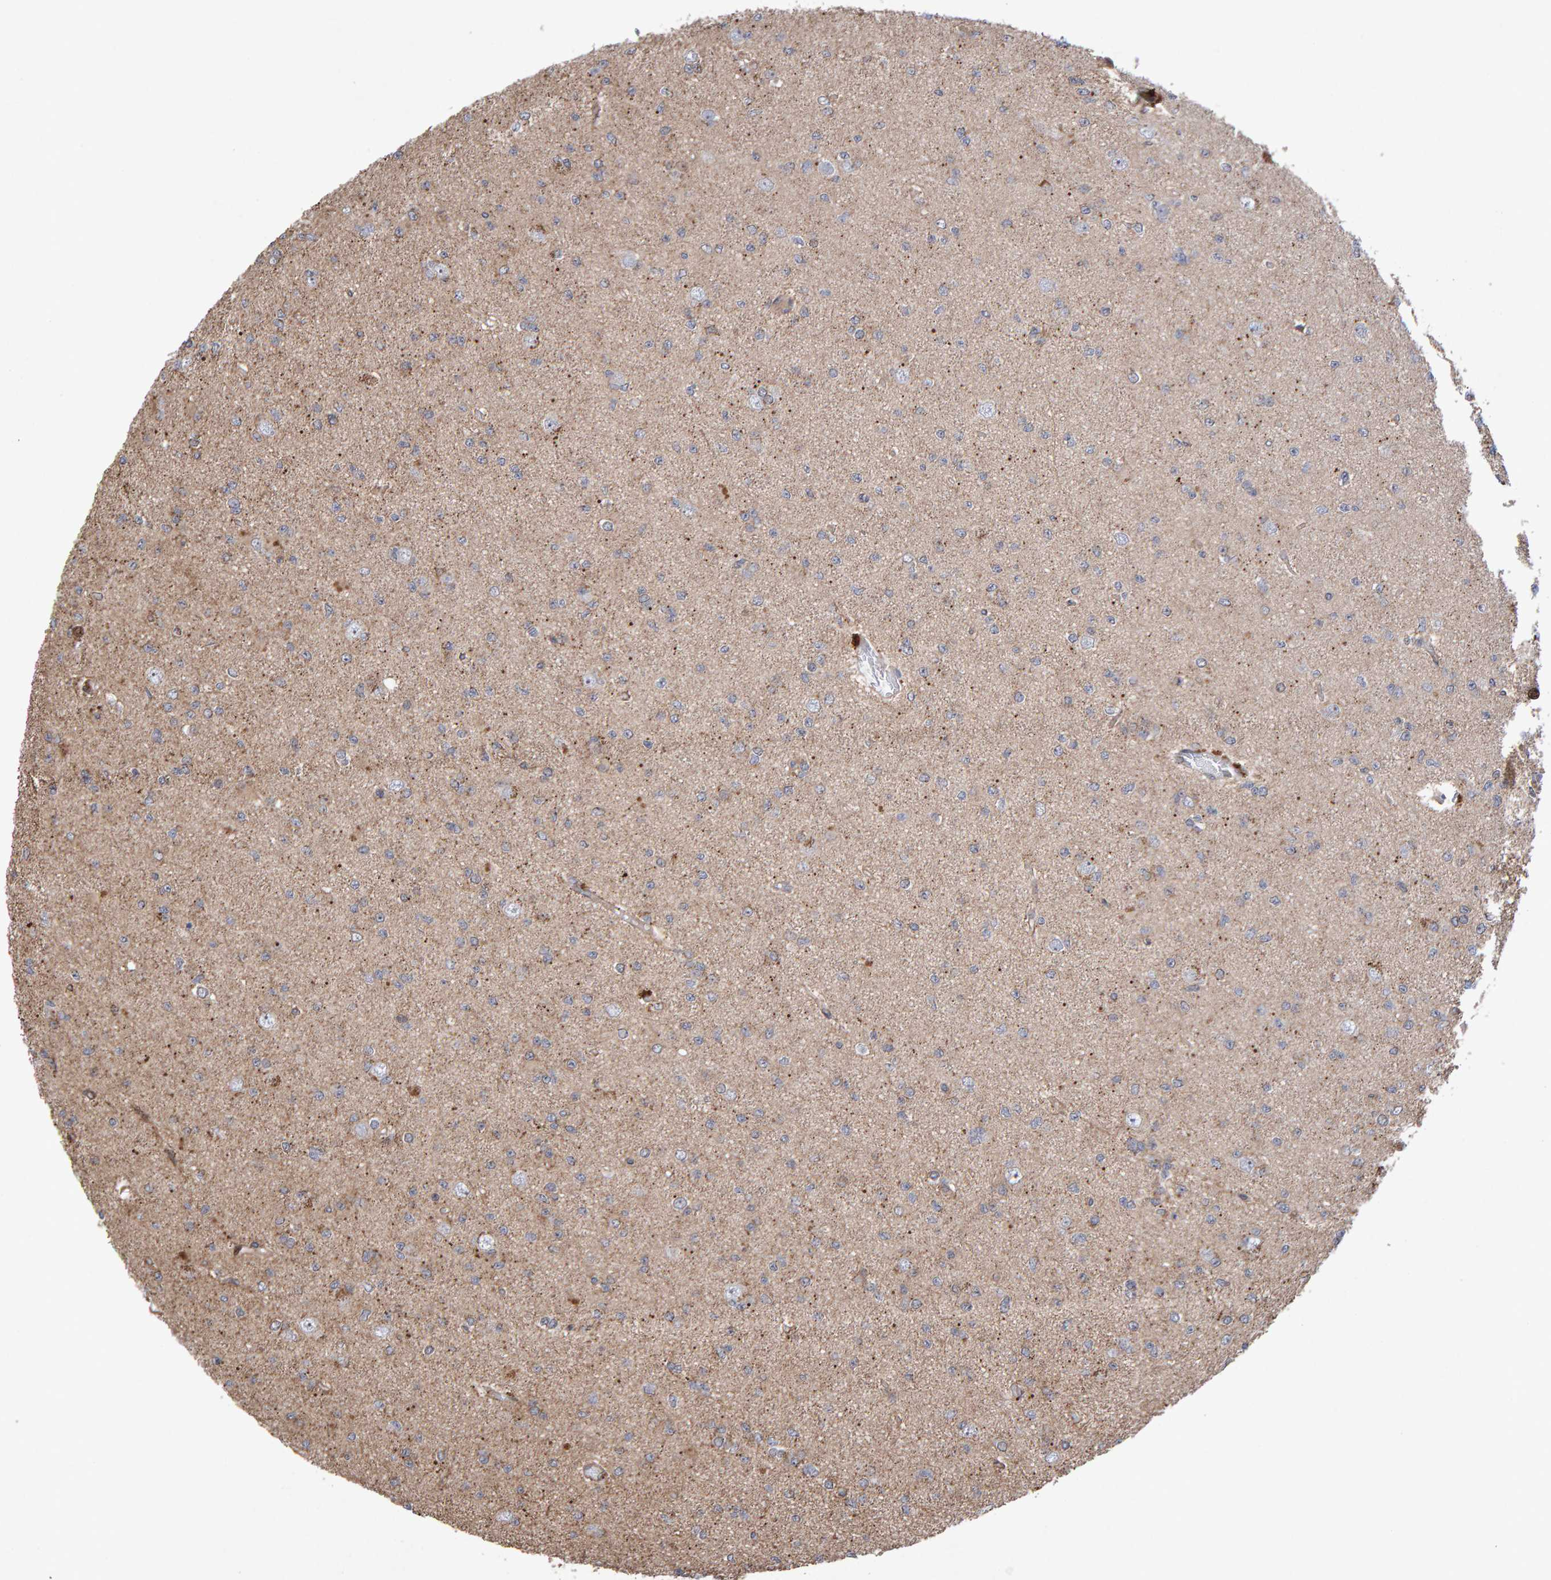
{"staining": {"intensity": "weak", "quantity": ">75%", "location": "cytoplasmic/membranous"}, "tissue": "glioma", "cell_type": "Tumor cells", "image_type": "cancer", "snomed": [{"axis": "morphology", "description": "Glioma, malignant, Low grade"}, {"axis": "topography", "description": "Brain"}], "caption": "About >75% of tumor cells in human low-grade glioma (malignant) display weak cytoplasmic/membranous protein positivity as visualized by brown immunohistochemical staining.", "gene": "PECR", "patient": {"sex": "female", "age": 22}}